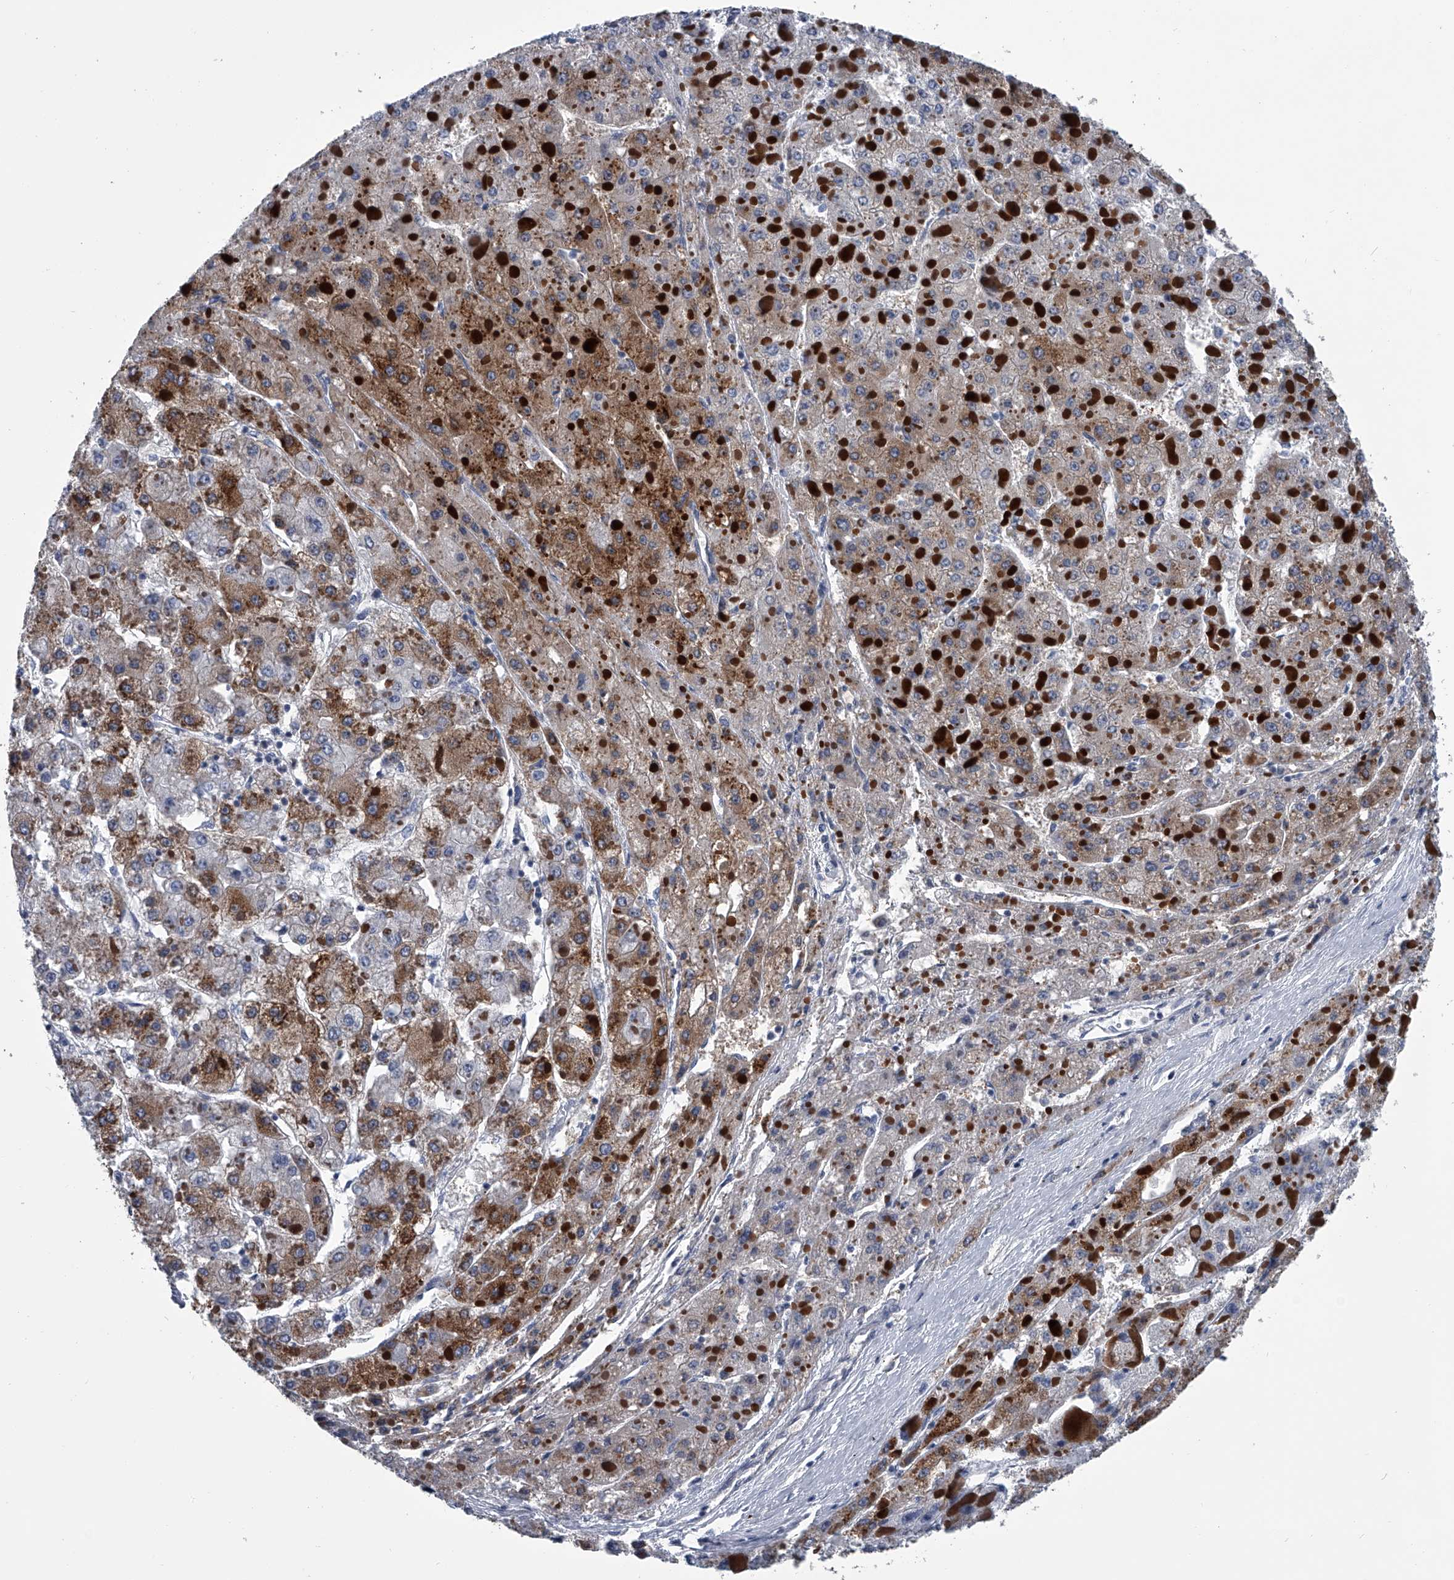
{"staining": {"intensity": "moderate", "quantity": ">75%", "location": "cytoplasmic/membranous"}, "tissue": "liver cancer", "cell_type": "Tumor cells", "image_type": "cancer", "snomed": [{"axis": "morphology", "description": "Carcinoma, Hepatocellular, NOS"}, {"axis": "topography", "description": "Liver"}], "caption": "A micrograph of hepatocellular carcinoma (liver) stained for a protein exhibits moderate cytoplasmic/membranous brown staining in tumor cells.", "gene": "PPP2R5D", "patient": {"sex": "female", "age": 73}}